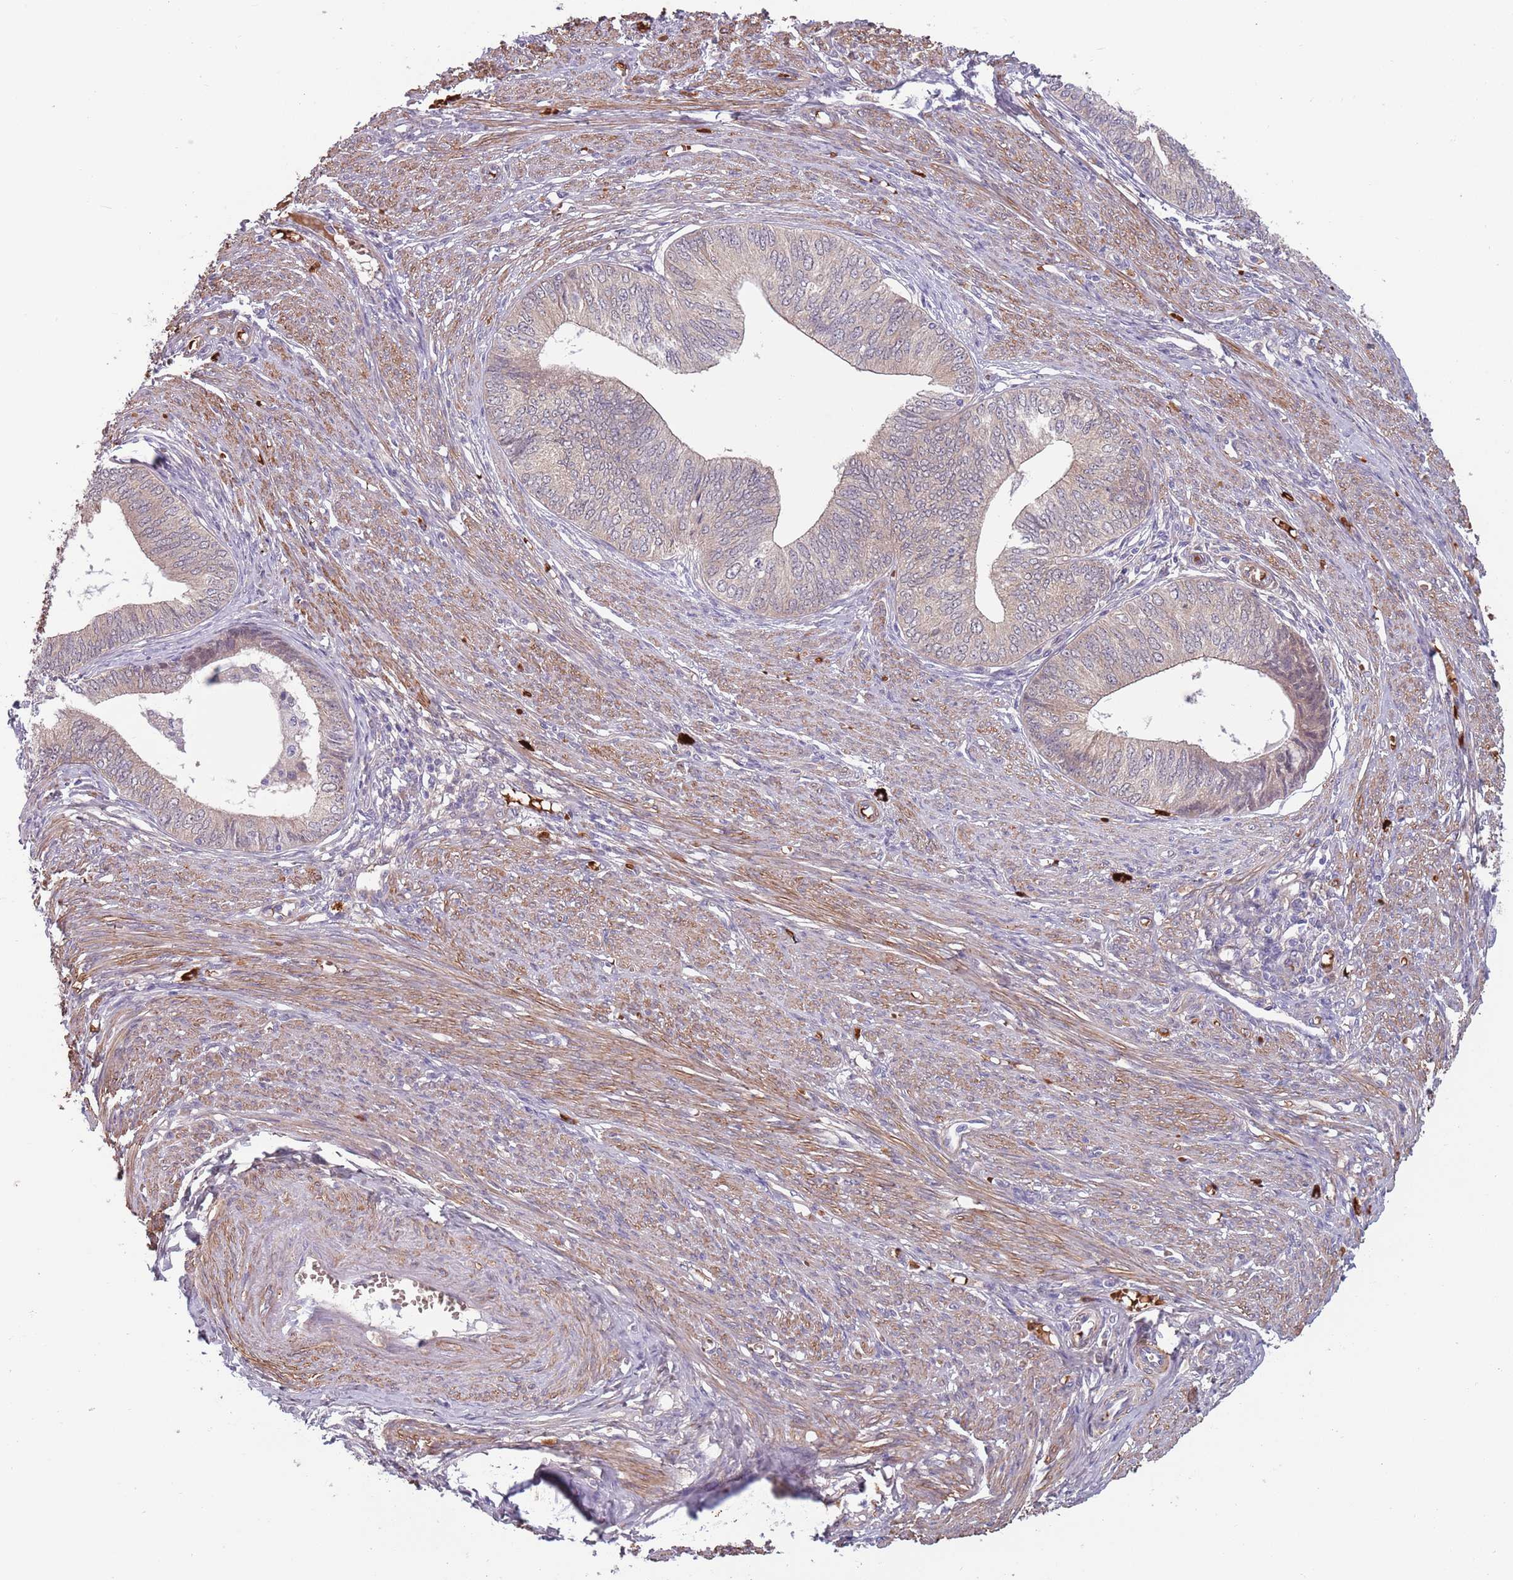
{"staining": {"intensity": "negative", "quantity": "none", "location": "none"}, "tissue": "endometrial cancer", "cell_type": "Tumor cells", "image_type": "cancer", "snomed": [{"axis": "morphology", "description": "Adenocarcinoma, NOS"}, {"axis": "topography", "description": "Endometrium"}], "caption": "The photomicrograph shows no significant expression in tumor cells of endometrial cancer.", "gene": "CLNS1A", "patient": {"sex": "female", "age": 68}}